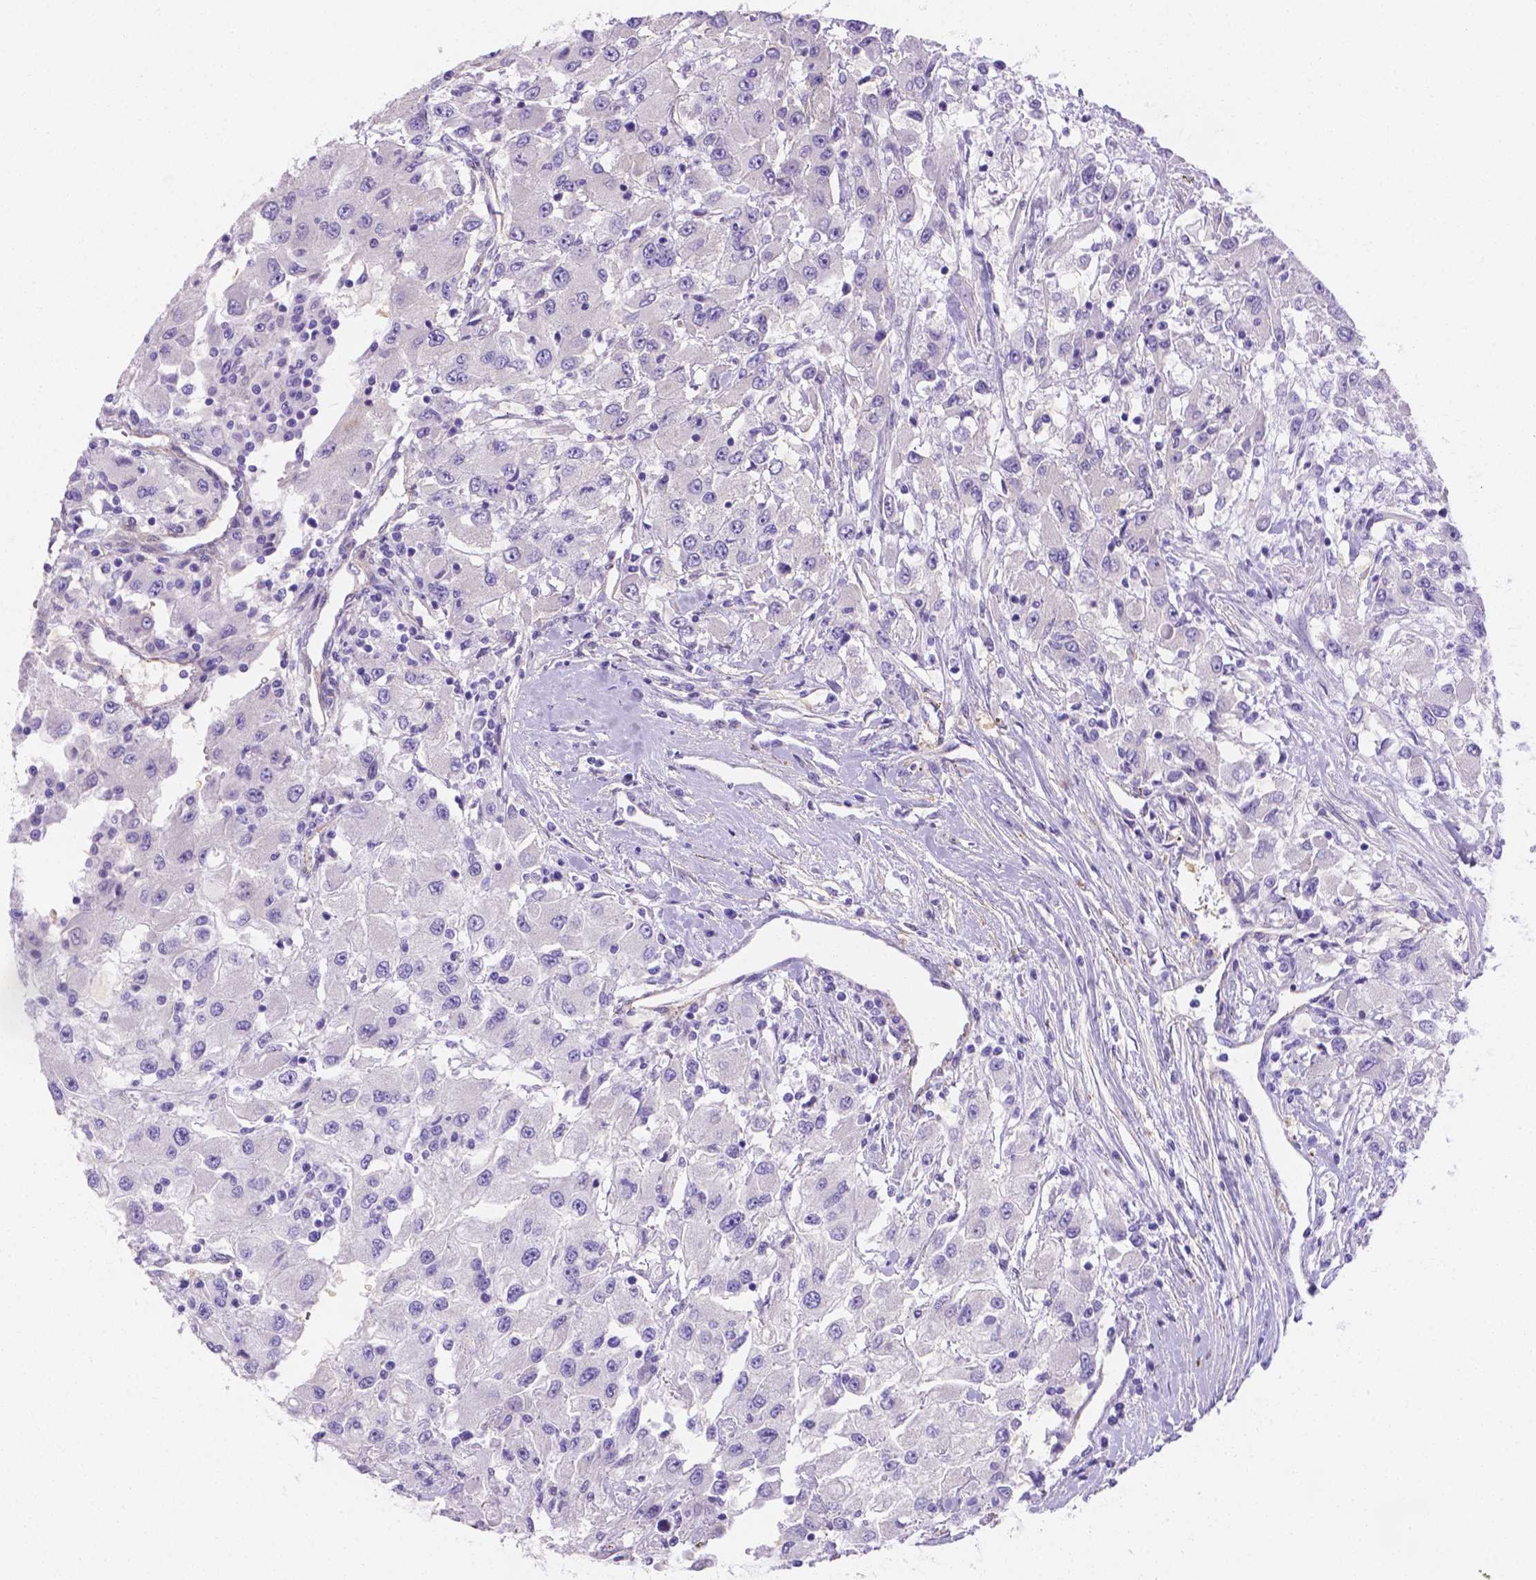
{"staining": {"intensity": "negative", "quantity": "none", "location": "none"}, "tissue": "renal cancer", "cell_type": "Tumor cells", "image_type": "cancer", "snomed": [{"axis": "morphology", "description": "Adenocarcinoma, NOS"}, {"axis": "topography", "description": "Kidney"}], "caption": "Tumor cells show no significant staining in adenocarcinoma (renal).", "gene": "SLC40A1", "patient": {"sex": "female", "age": 67}}